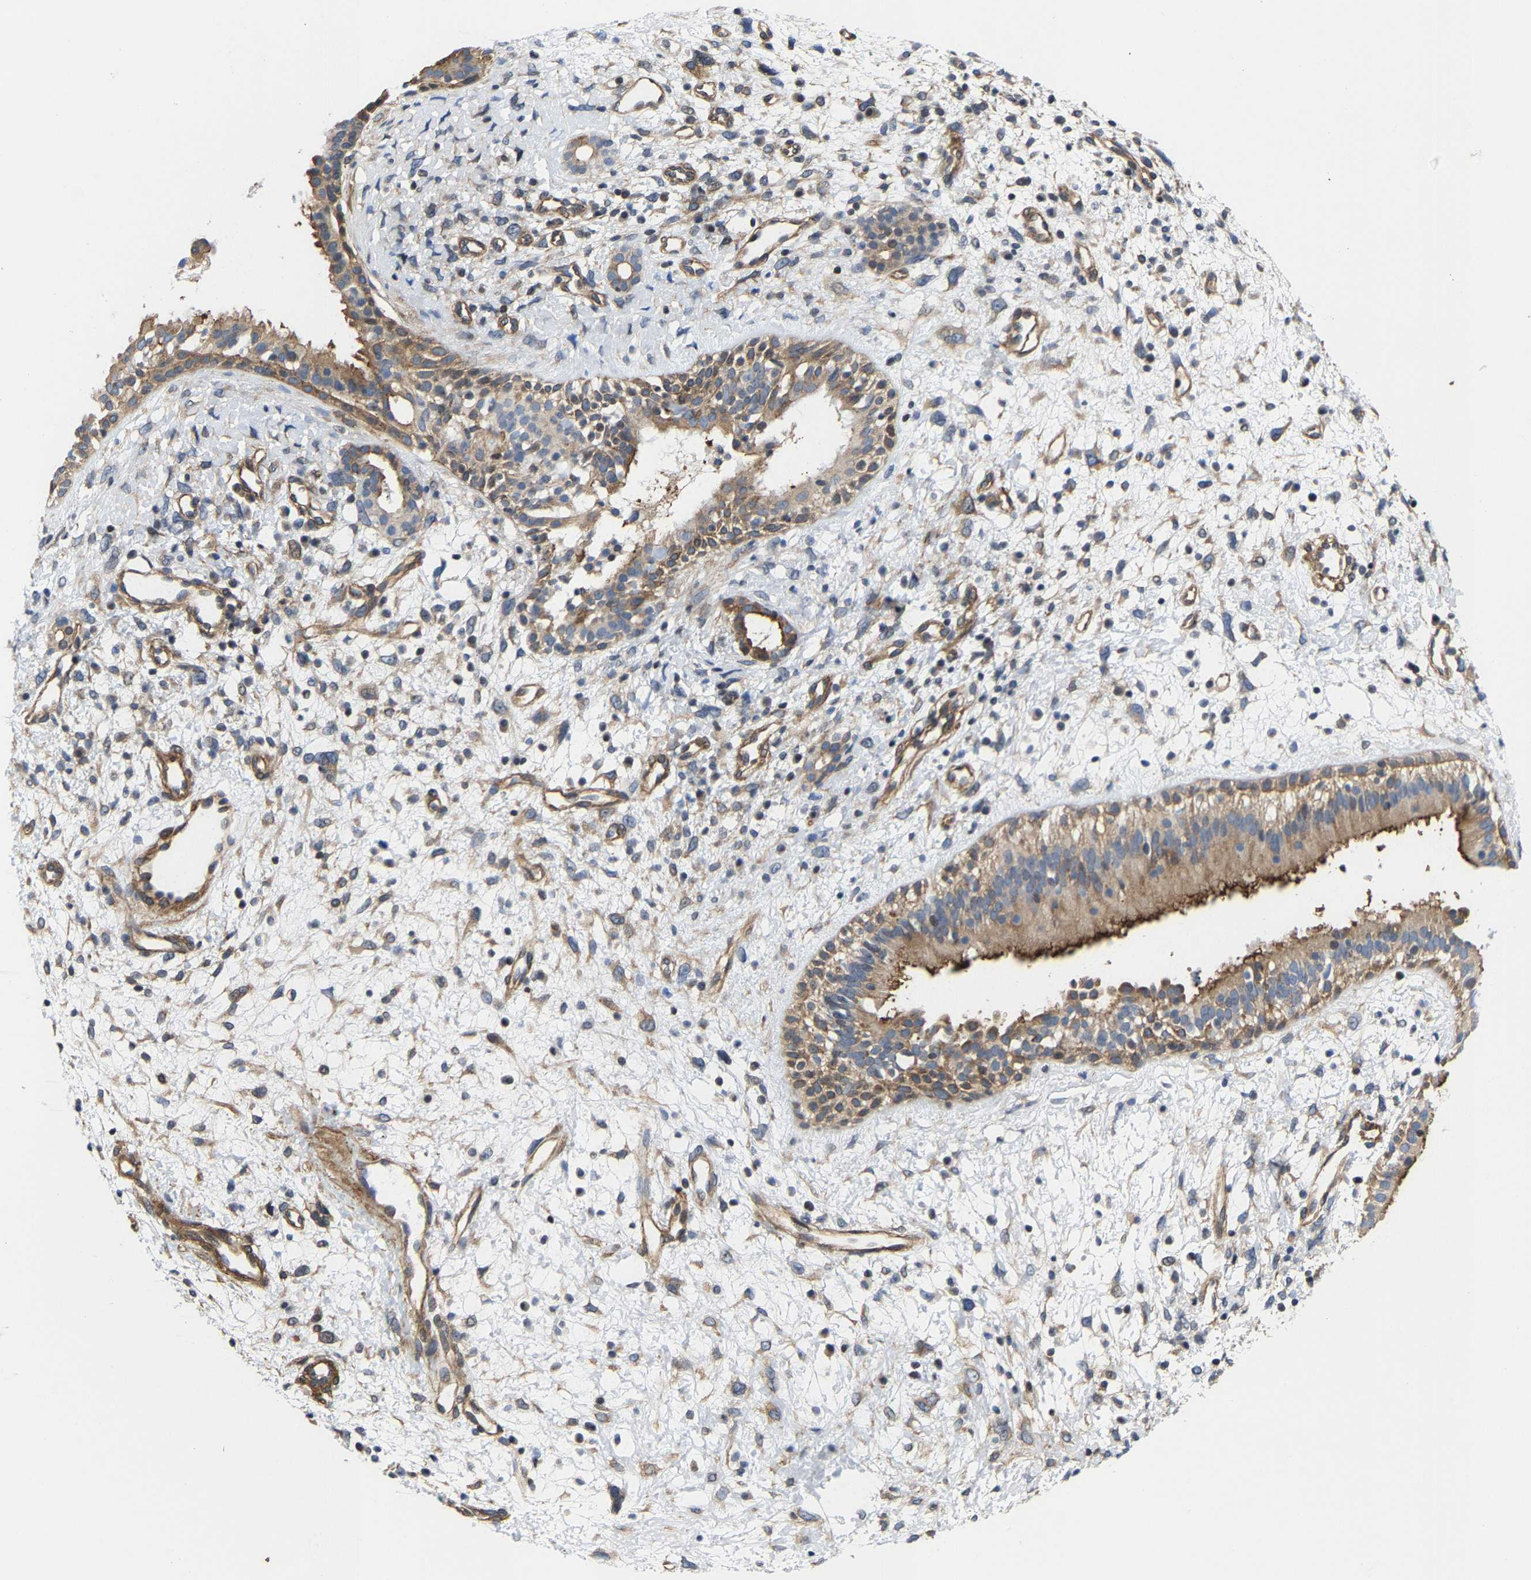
{"staining": {"intensity": "moderate", "quantity": ">75%", "location": "cytoplasmic/membranous"}, "tissue": "nasopharynx", "cell_type": "Respiratory epithelial cells", "image_type": "normal", "snomed": [{"axis": "morphology", "description": "Normal tissue, NOS"}, {"axis": "topography", "description": "Nasopharynx"}], "caption": "The image shows staining of benign nasopharynx, revealing moderate cytoplasmic/membranous protein staining (brown color) within respiratory epithelial cells. Immunohistochemistry (ihc) stains the protein of interest in brown and the nuclei are stained blue.", "gene": "TGFB1I1", "patient": {"sex": "male", "age": 22}}